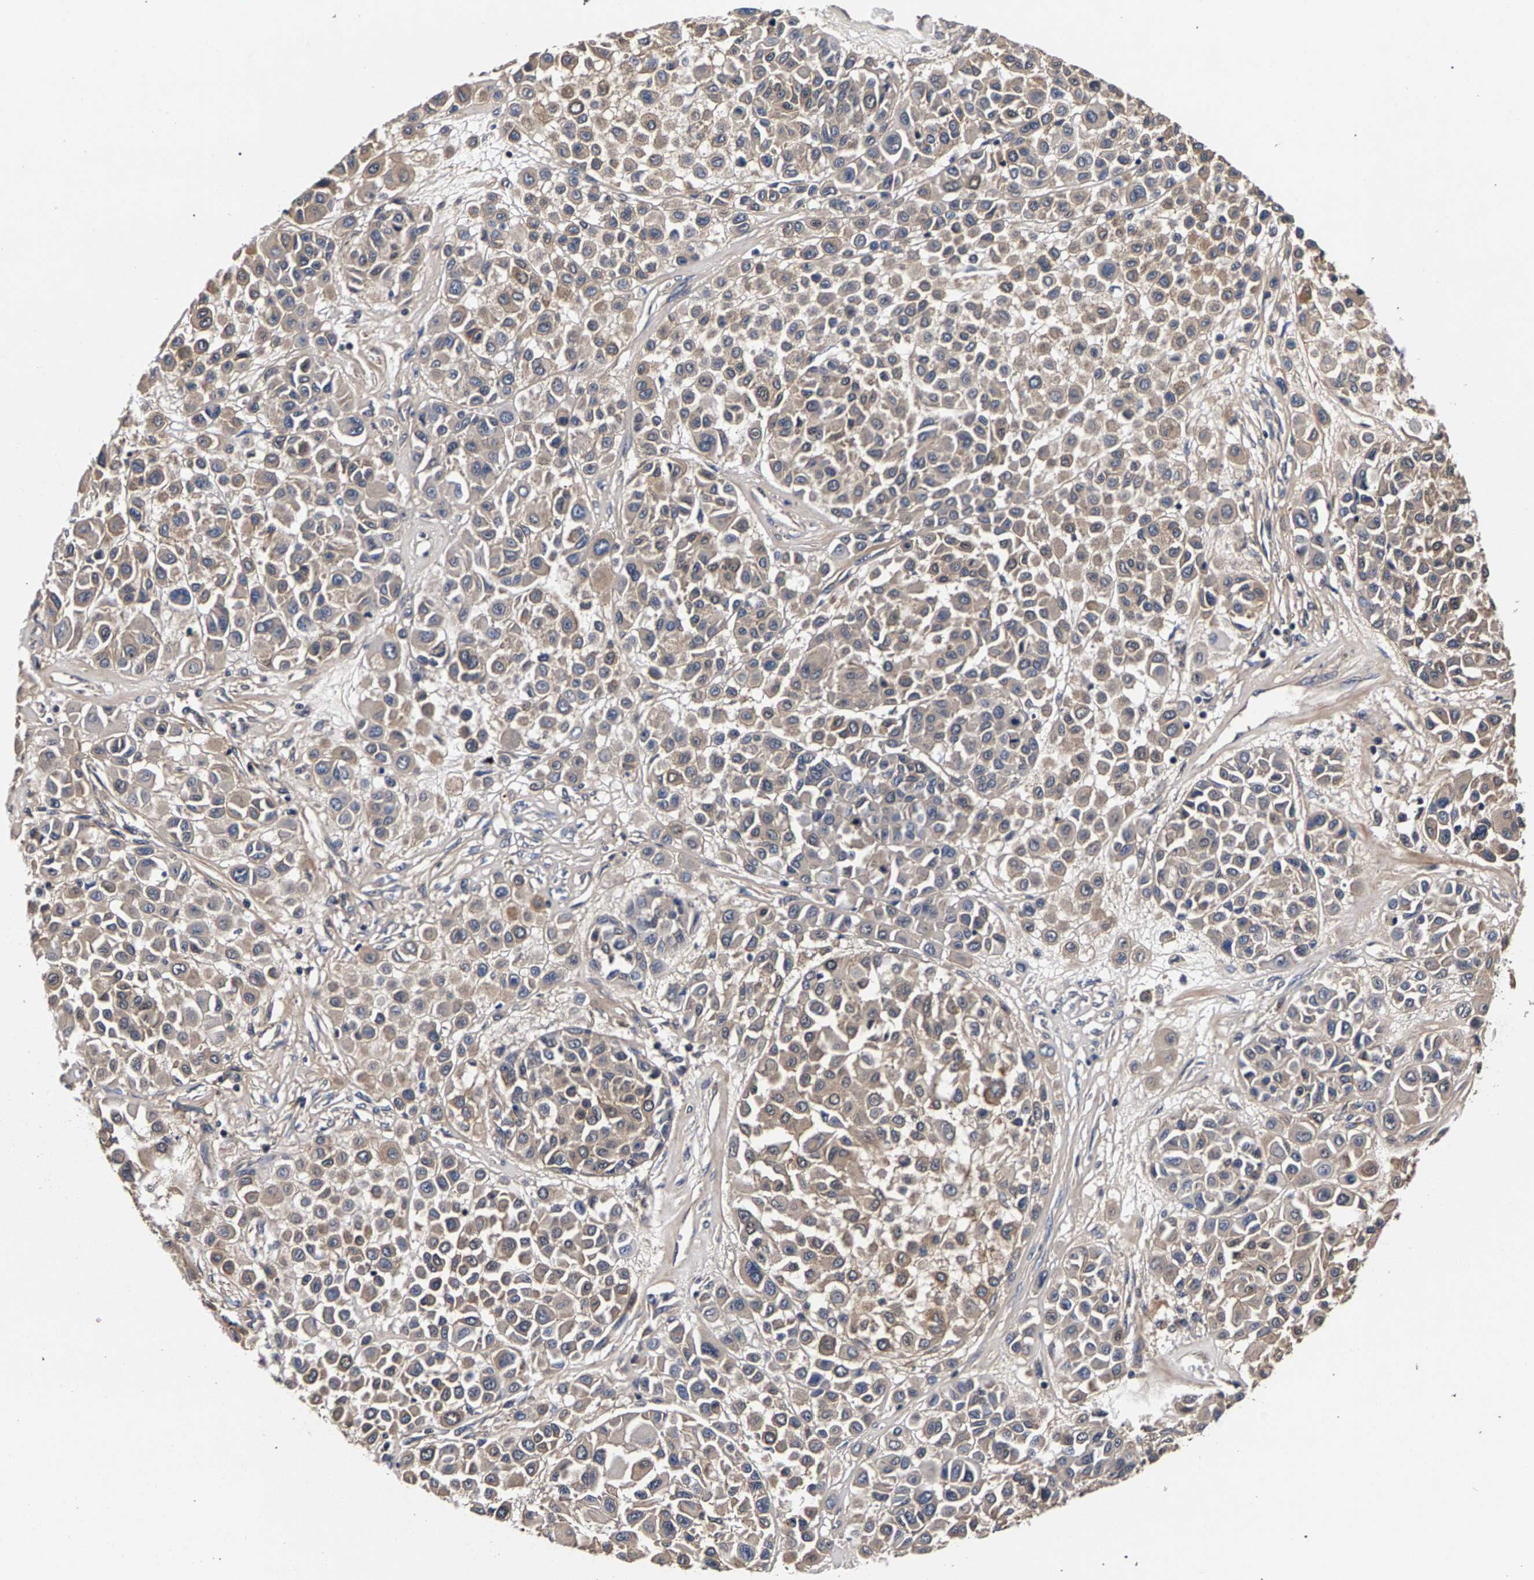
{"staining": {"intensity": "weak", "quantity": ">75%", "location": "cytoplasmic/membranous"}, "tissue": "melanoma", "cell_type": "Tumor cells", "image_type": "cancer", "snomed": [{"axis": "morphology", "description": "Malignant melanoma, Metastatic site"}, {"axis": "topography", "description": "Soft tissue"}], "caption": "Weak cytoplasmic/membranous protein expression is identified in about >75% of tumor cells in malignant melanoma (metastatic site). (Brightfield microscopy of DAB IHC at high magnification).", "gene": "MARCHF7", "patient": {"sex": "male", "age": 41}}